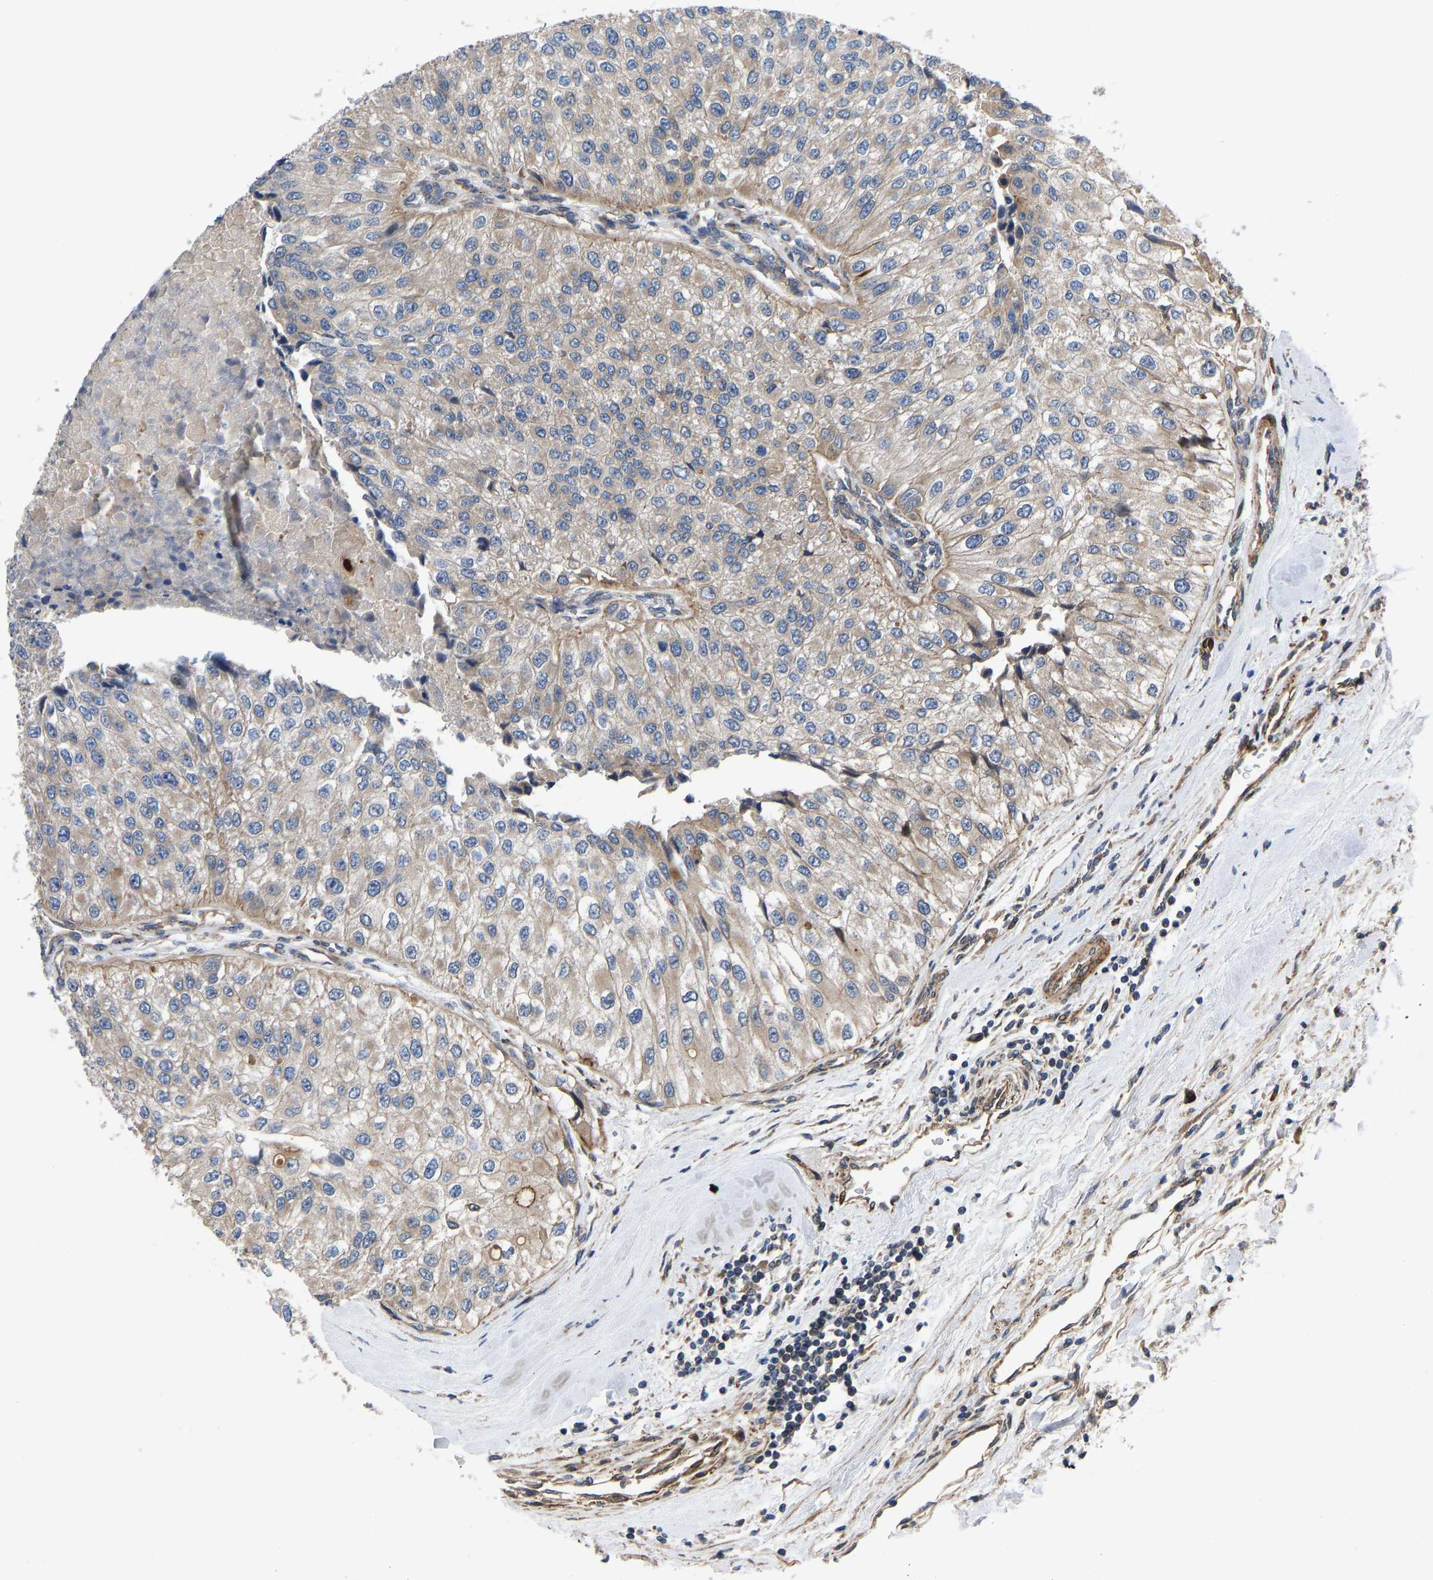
{"staining": {"intensity": "negative", "quantity": "none", "location": "none"}, "tissue": "urothelial cancer", "cell_type": "Tumor cells", "image_type": "cancer", "snomed": [{"axis": "morphology", "description": "Urothelial carcinoma, High grade"}, {"axis": "topography", "description": "Kidney"}, {"axis": "topography", "description": "Urinary bladder"}], "caption": "Micrograph shows no significant protein positivity in tumor cells of urothelial cancer.", "gene": "TMEM38B", "patient": {"sex": "male", "age": 77}}